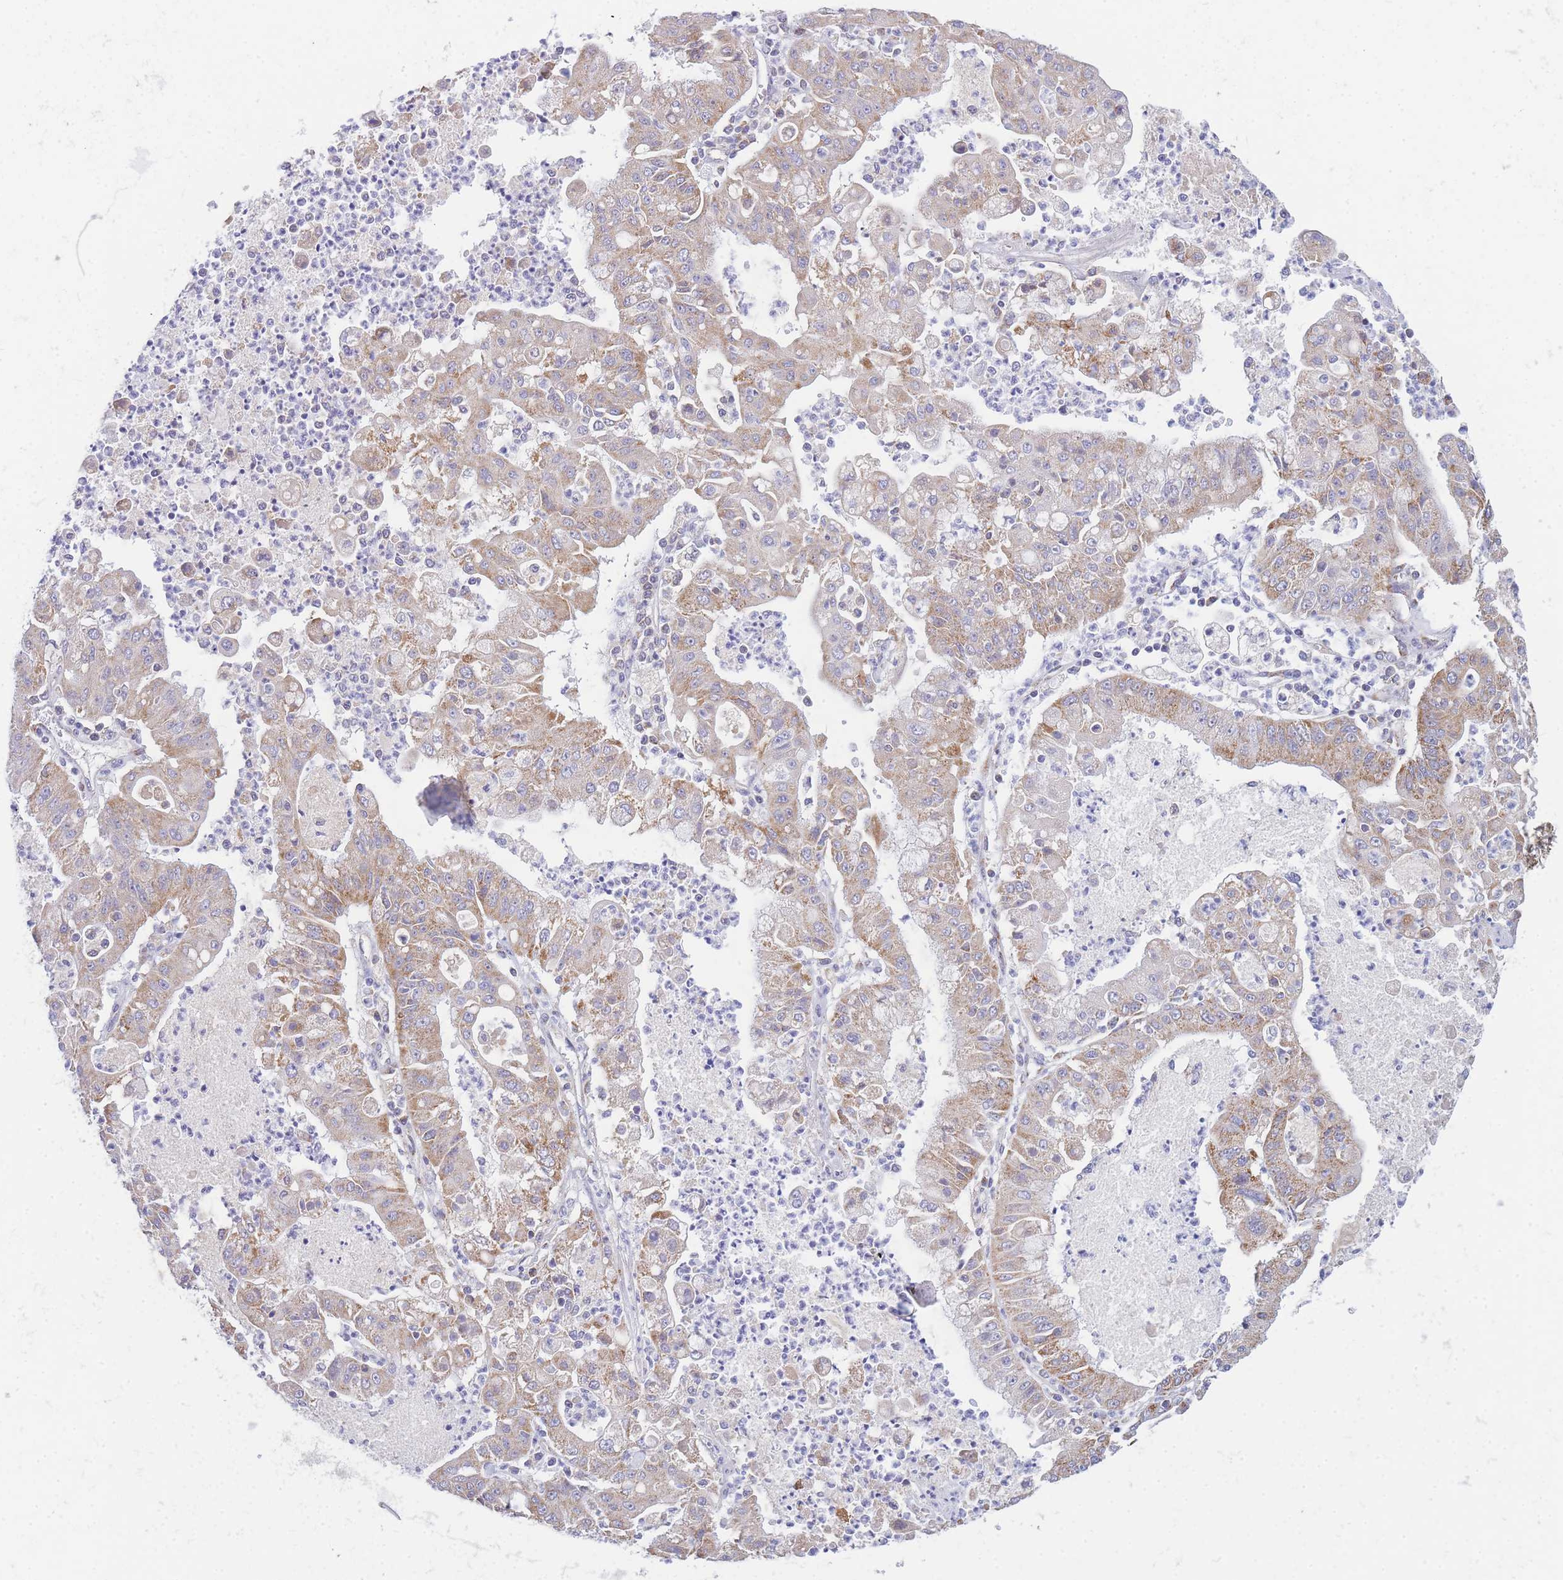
{"staining": {"intensity": "moderate", "quantity": "25%-75%", "location": "cytoplasmic/membranous"}, "tissue": "ovarian cancer", "cell_type": "Tumor cells", "image_type": "cancer", "snomed": [{"axis": "morphology", "description": "Cystadenocarcinoma, mucinous, NOS"}, {"axis": "topography", "description": "Ovary"}], "caption": "About 25%-75% of tumor cells in human mucinous cystadenocarcinoma (ovarian) demonstrate moderate cytoplasmic/membranous protein staining as visualized by brown immunohistochemical staining.", "gene": "MRPS11", "patient": {"sex": "female", "age": 70}}